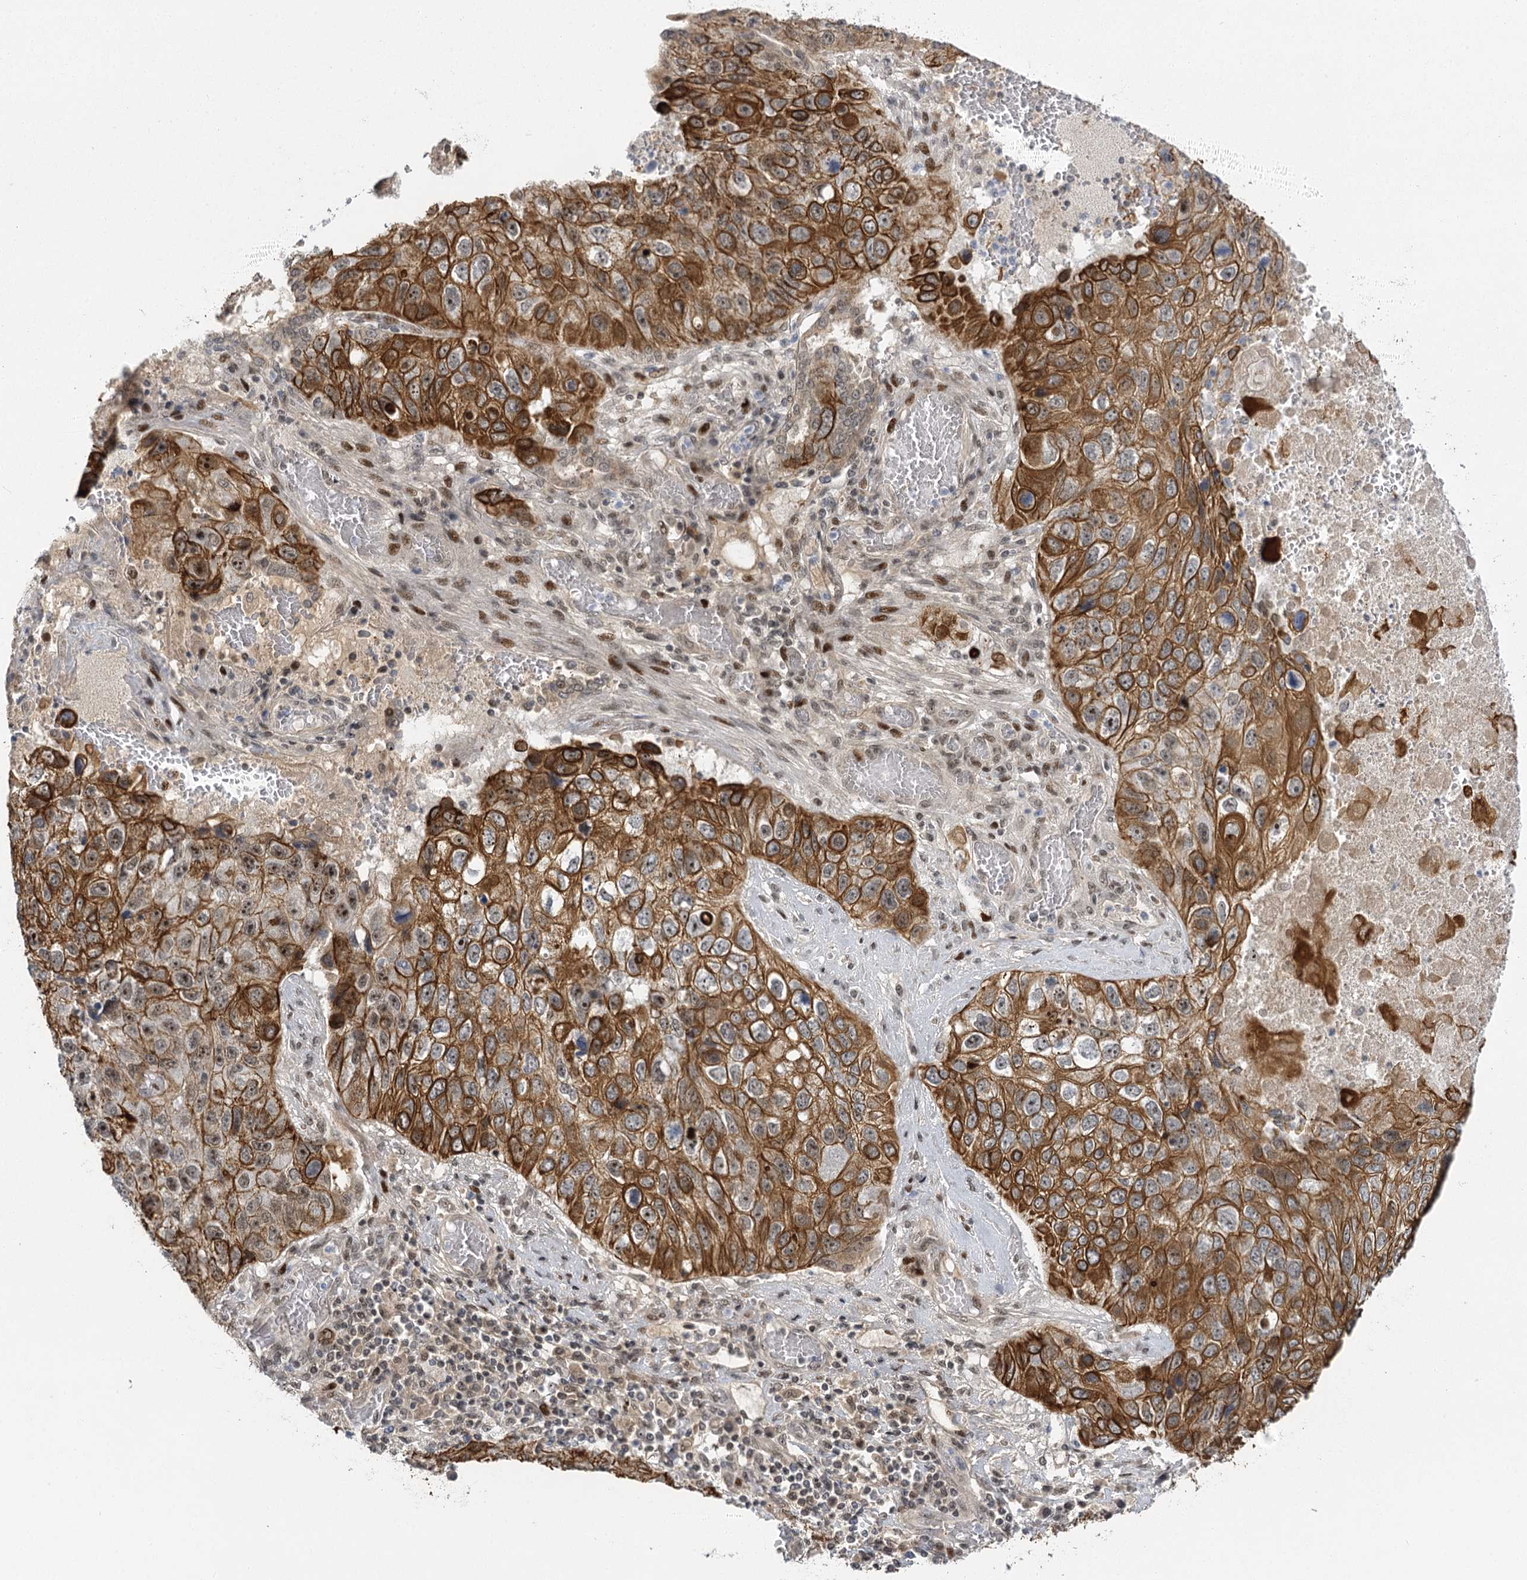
{"staining": {"intensity": "moderate", "quantity": ">75%", "location": "cytoplasmic/membranous"}, "tissue": "lung cancer", "cell_type": "Tumor cells", "image_type": "cancer", "snomed": [{"axis": "morphology", "description": "Squamous cell carcinoma, NOS"}, {"axis": "topography", "description": "Lung"}], "caption": "A histopathology image of squamous cell carcinoma (lung) stained for a protein reveals moderate cytoplasmic/membranous brown staining in tumor cells. (Stains: DAB (3,3'-diaminobenzidine) in brown, nuclei in blue, Microscopy: brightfield microscopy at high magnification).", "gene": "IL11RA", "patient": {"sex": "male", "age": 61}}